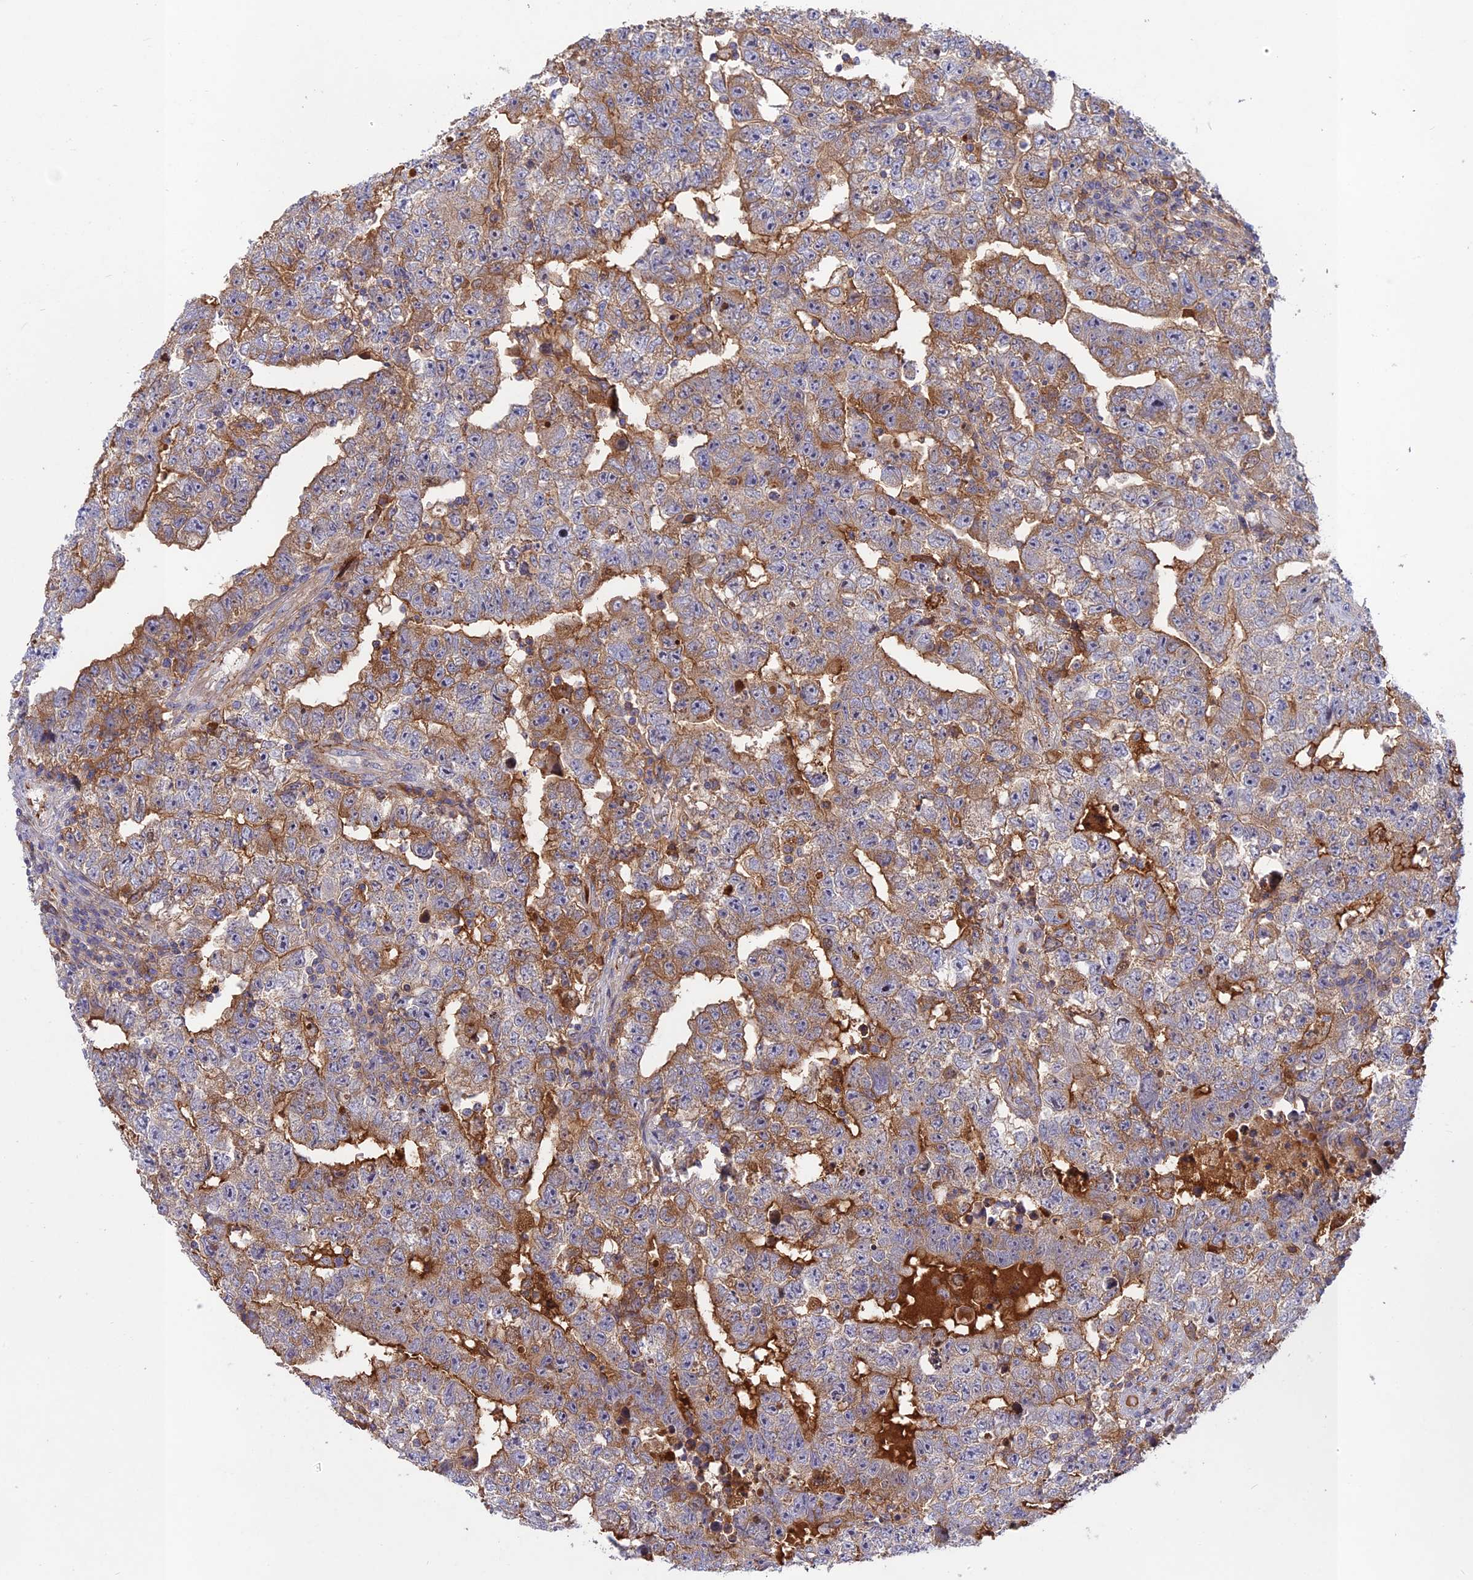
{"staining": {"intensity": "moderate", "quantity": "25%-75%", "location": "cytoplasmic/membranous"}, "tissue": "testis cancer", "cell_type": "Tumor cells", "image_type": "cancer", "snomed": [{"axis": "morphology", "description": "Carcinoma, Embryonal, NOS"}, {"axis": "topography", "description": "Testis"}], "caption": "DAB immunohistochemical staining of human testis cancer displays moderate cytoplasmic/membranous protein staining in about 25%-75% of tumor cells.", "gene": "ADO", "patient": {"sex": "male", "age": 25}}